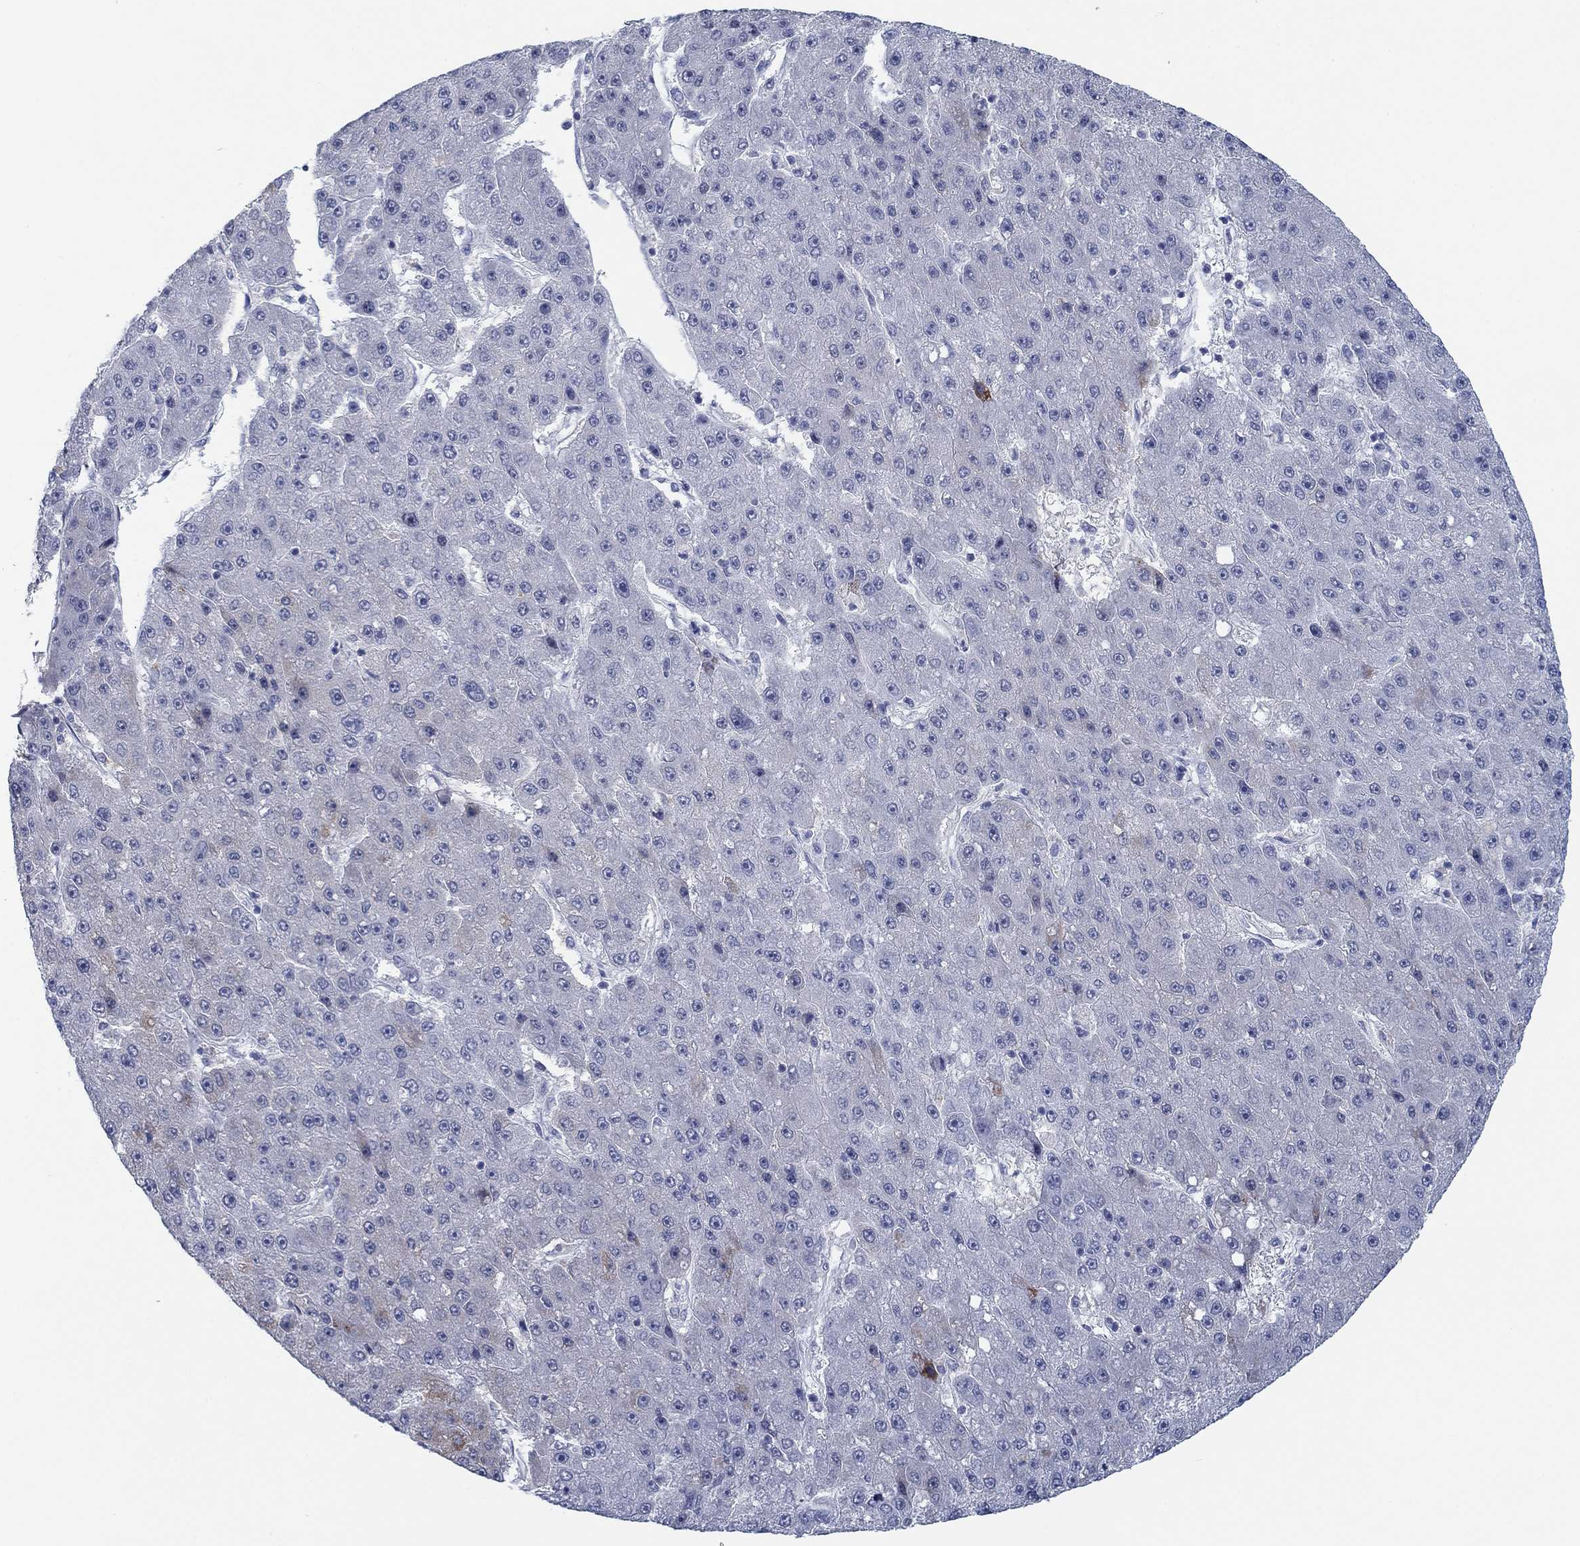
{"staining": {"intensity": "moderate", "quantity": "<25%", "location": "cytoplasmic/membranous"}, "tissue": "liver cancer", "cell_type": "Tumor cells", "image_type": "cancer", "snomed": [{"axis": "morphology", "description": "Carcinoma, Hepatocellular, NOS"}, {"axis": "topography", "description": "Liver"}], "caption": "Liver cancer (hepatocellular carcinoma) was stained to show a protein in brown. There is low levels of moderate cytoplasmic/membranous expression in approximately <25% of tumor cells.", "gene": "DNAL1", "patient": {"sex": "male", "age": 67}}